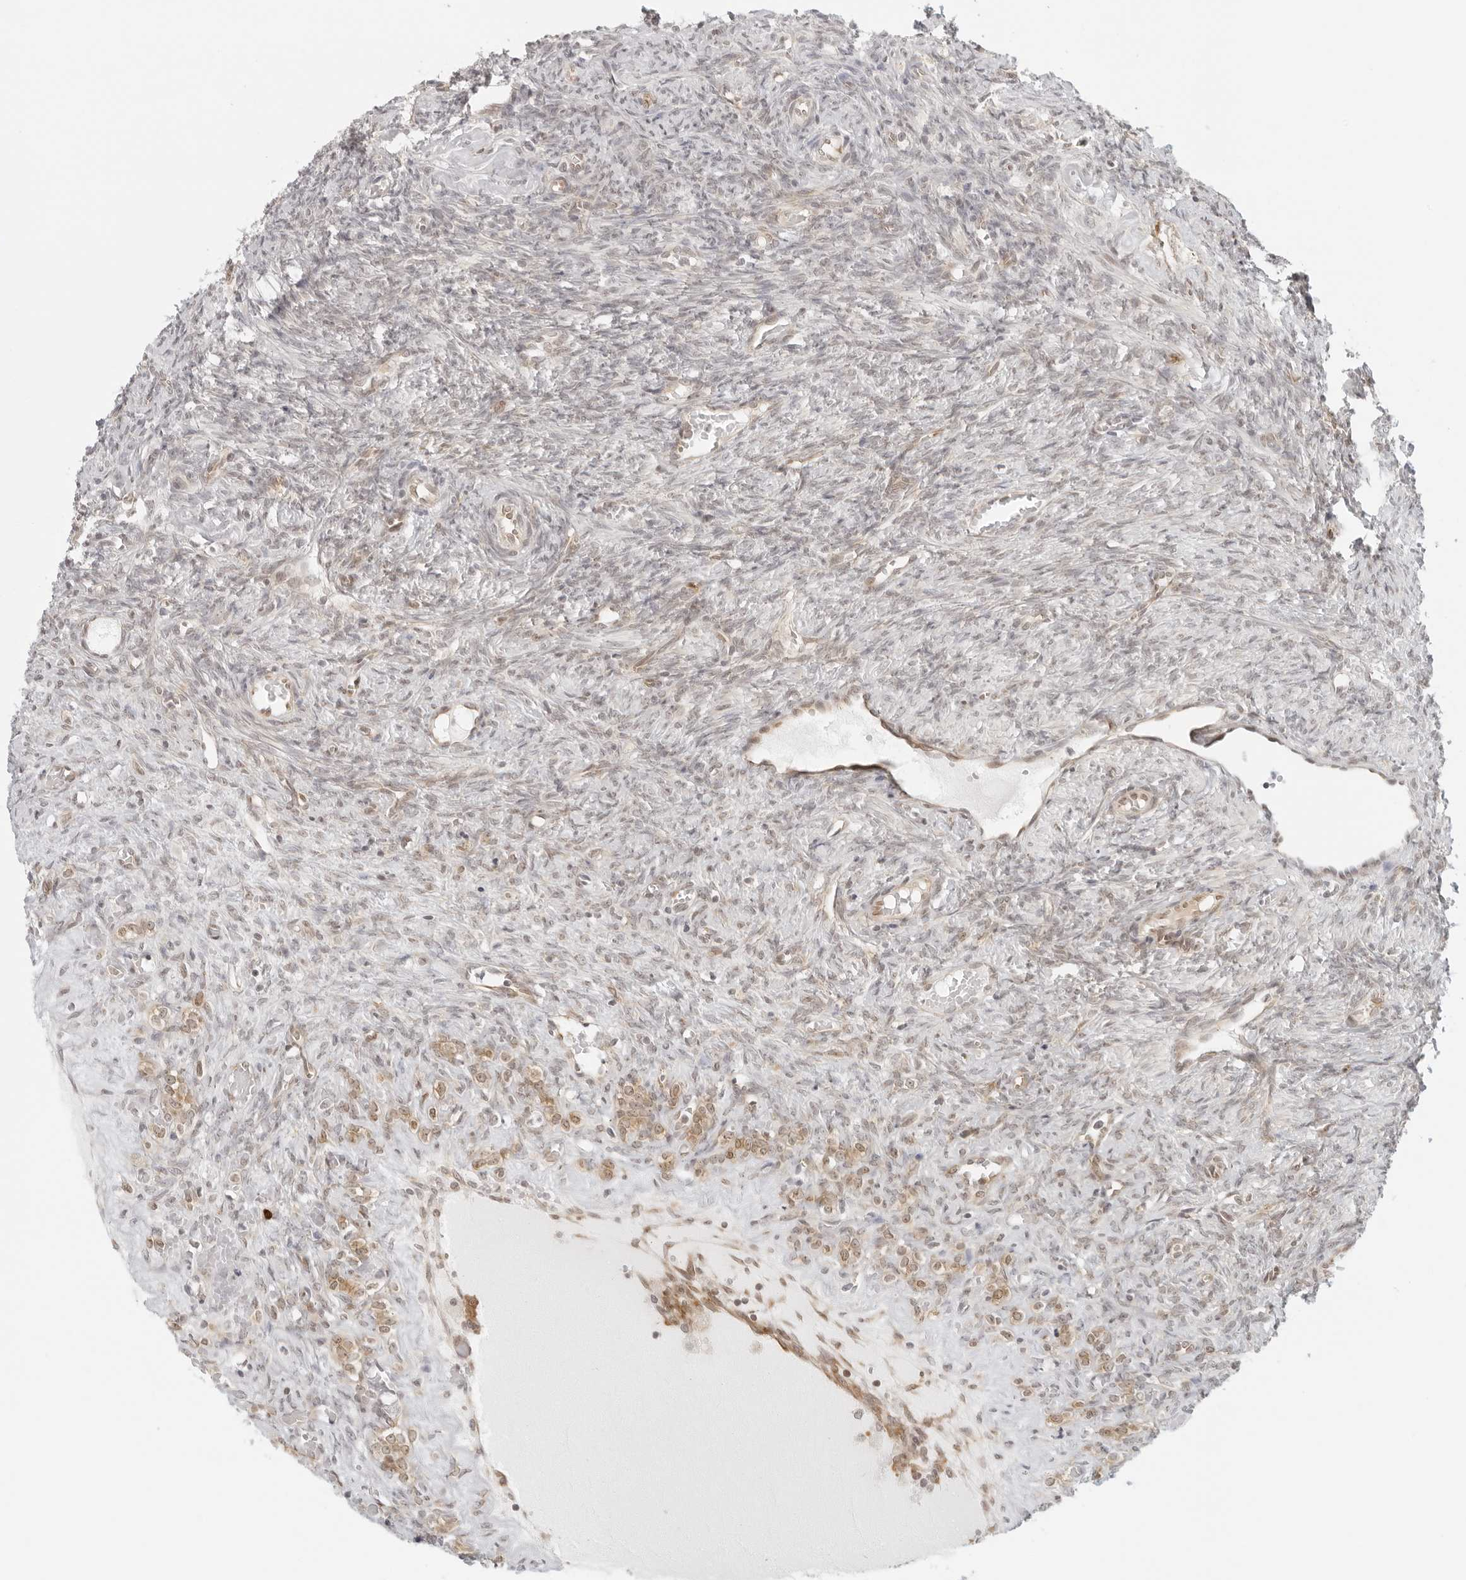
{"staining": {"intensity": "moderate", "quantity": "<25%", "location": "cytoplasmic/membranous,nuclear"}, "tissue": "ovary", "cell_type": "Ovarian stroma cells", "image_type": "normal", "snomed": [{"axis": "morphology", "description": "Normal tissue, NOS"}, {"axis": "topography", "description": "Ovary"}], "caption": "Immunohistochemistry staining of benign ovary, which displays low levels of moderate cytoplasmic/membranous,nuclear staining in approximately <25% of ovarian stroma cells indicating moderate cytoplasmic/membranous,nuclear protein positivity. The staining was performed using DAB (3,3'-diaminobenzidine) (brown) for protein detection and nuclei were counterstained in hematoxylin (blue).", "gene": "EIF4G1", "patient": {"sex": "female", "age": 41}}